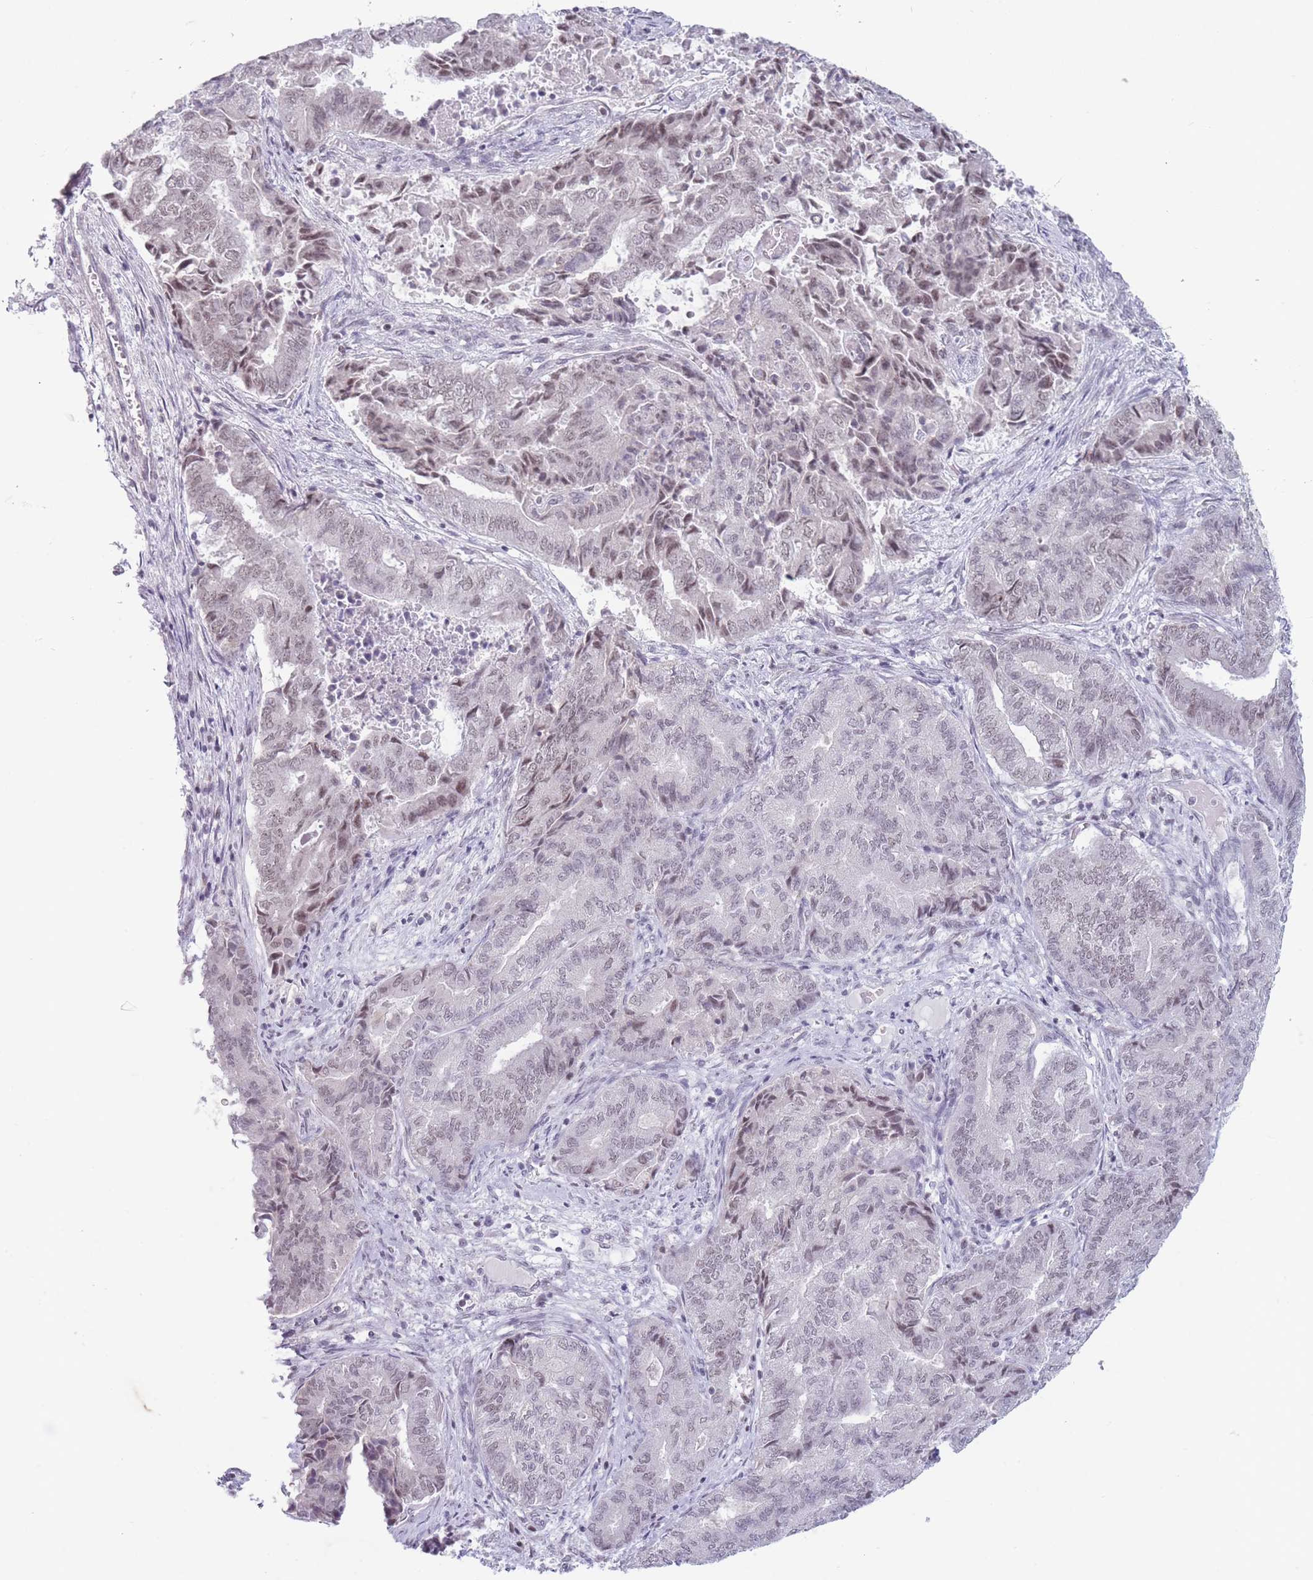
{"staining": {"intensity": "weak", "quantity": "<25%", "location": "nuclear"}, "tissue": "endometrial cancer", "cell_type": "Tumor cells", "image_type": "cancer", "snomed": [{"axis": "morphology", "description": "Adenocarcinoma, NOS"}, {"axis": "topography", "description": "Endometrium"}], "caption": "DAB (3,3'-diaminobenzidine) immunohistochemical staining of human adenocarcinoma (endometrial) reveals no significant expression in tumor cells.", "gene": "ARID3B", "patient": {"sex": "female", "age": 80}}